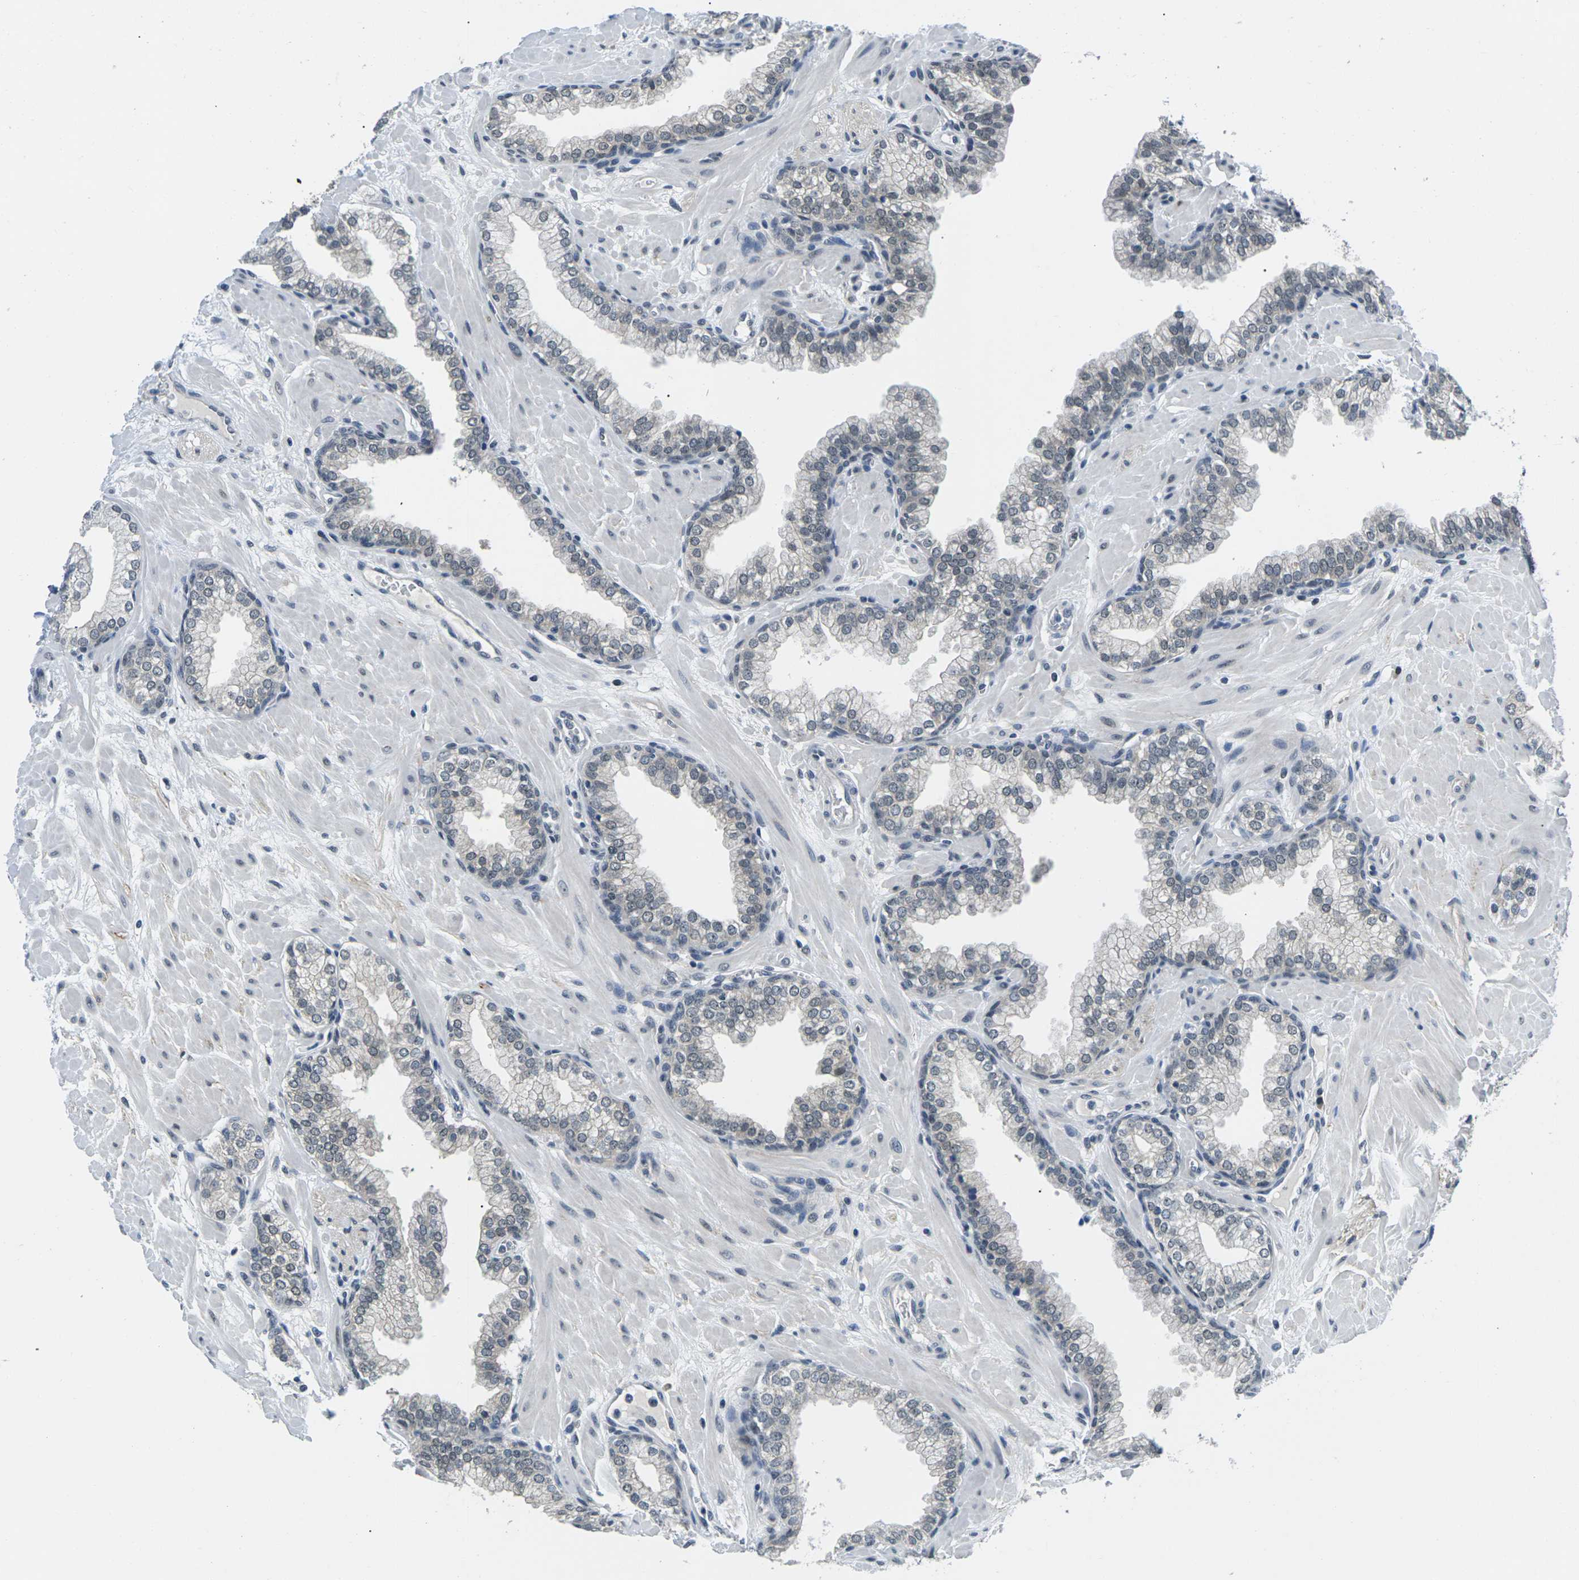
{"staining": {"intensity": "weak", "quantity": "<25%", "location": "nuclear"}, "tissue": "prostate", "cell_type": "Glandular cells", "image_type": "normal", "snomed": [{"axis": "morphology", "description": "Normal tissue, NOS"}, {"axis": "morphology", "description": "Urothelial carcinoma, Low grade"}, {"axis": "topography", "description": "Urinary bladder"}, {"axis": "topography", "description": "Prostate"}], "caption": "Glandular cells are negative for brown protein staining in benign prostate.", "gene": "NSRP1", "patient": {"sex": "male", "age": 60}}